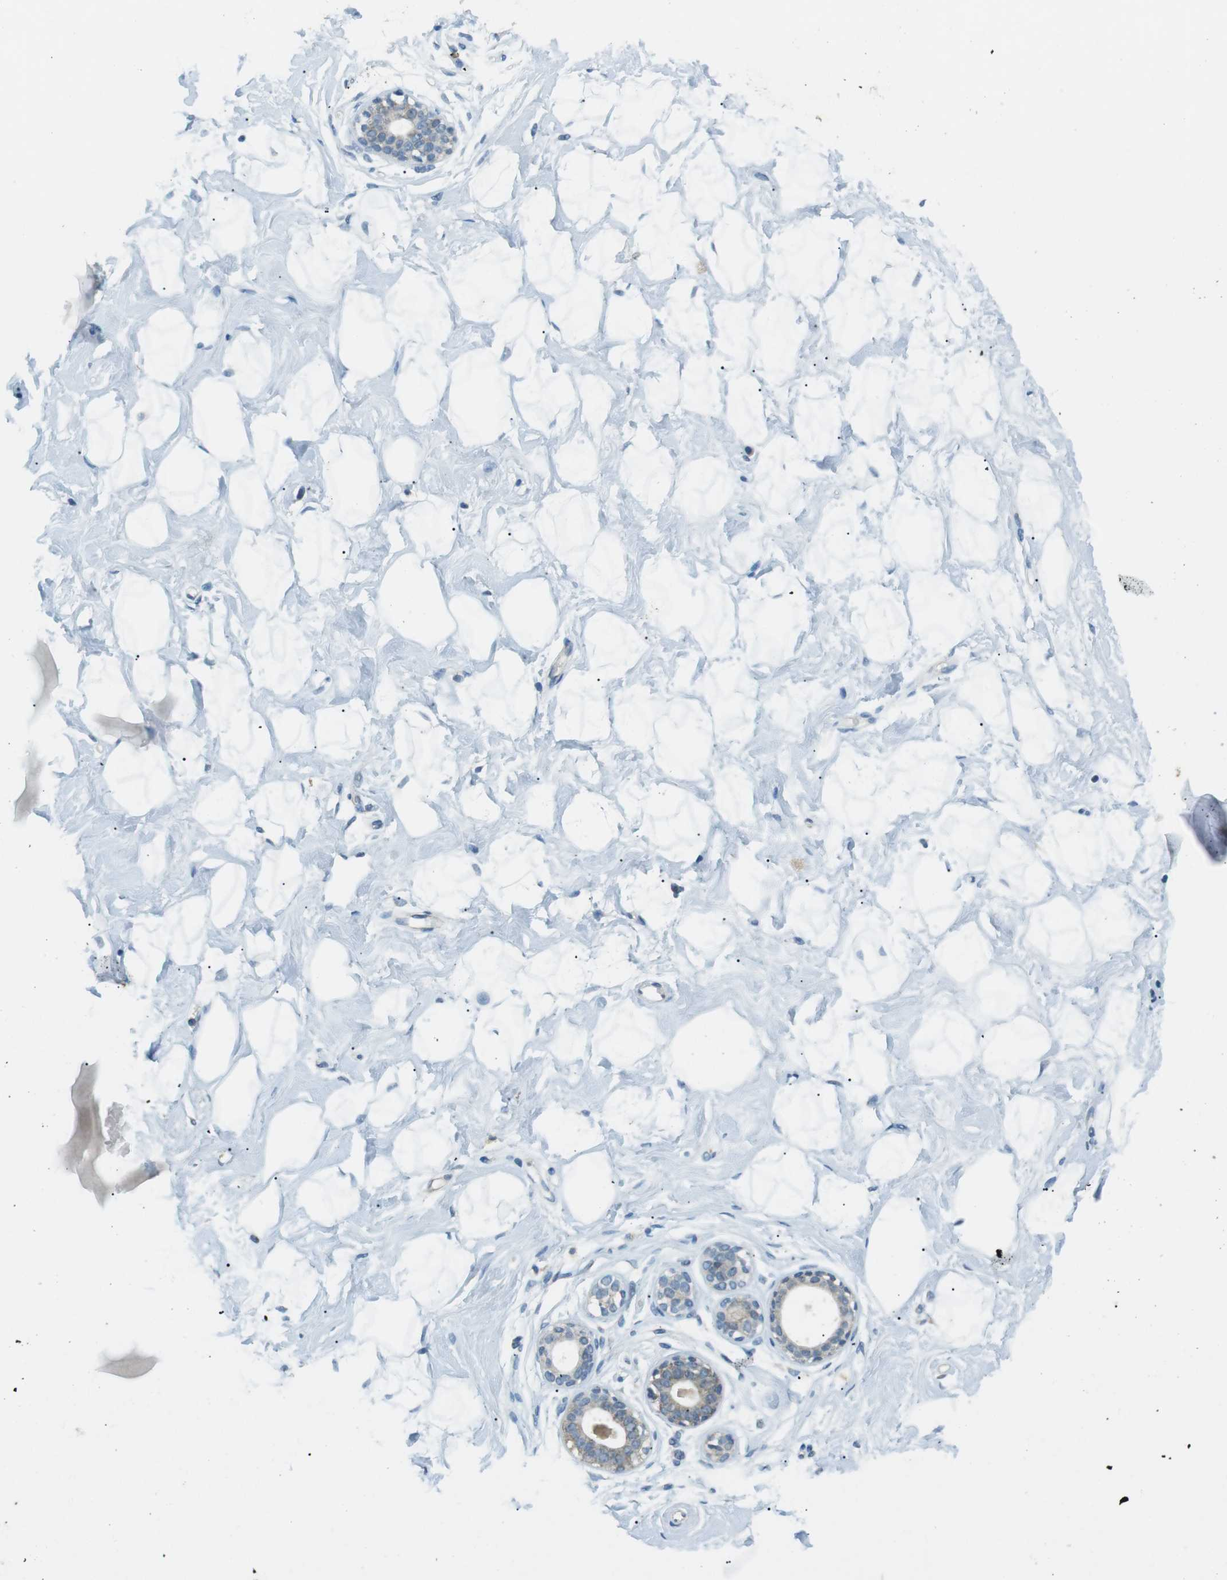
{"staining": {"intensity": "negative", "quantity": "none", "location": "none"}, "tissue": "breast", "cell_type": "Adipocytes", "image_type": "normal", "snomed": [{"axis": "morphology", "description": "Normal tissue, NOS"}, {"axis": "topography", "description": "Breast"}], "caption": "Immunohistochemical staining of normal breast shows no significant positivity in adipocytes.", "gene": "BACE1", "patient": {"sex": "female", "age": 23}}